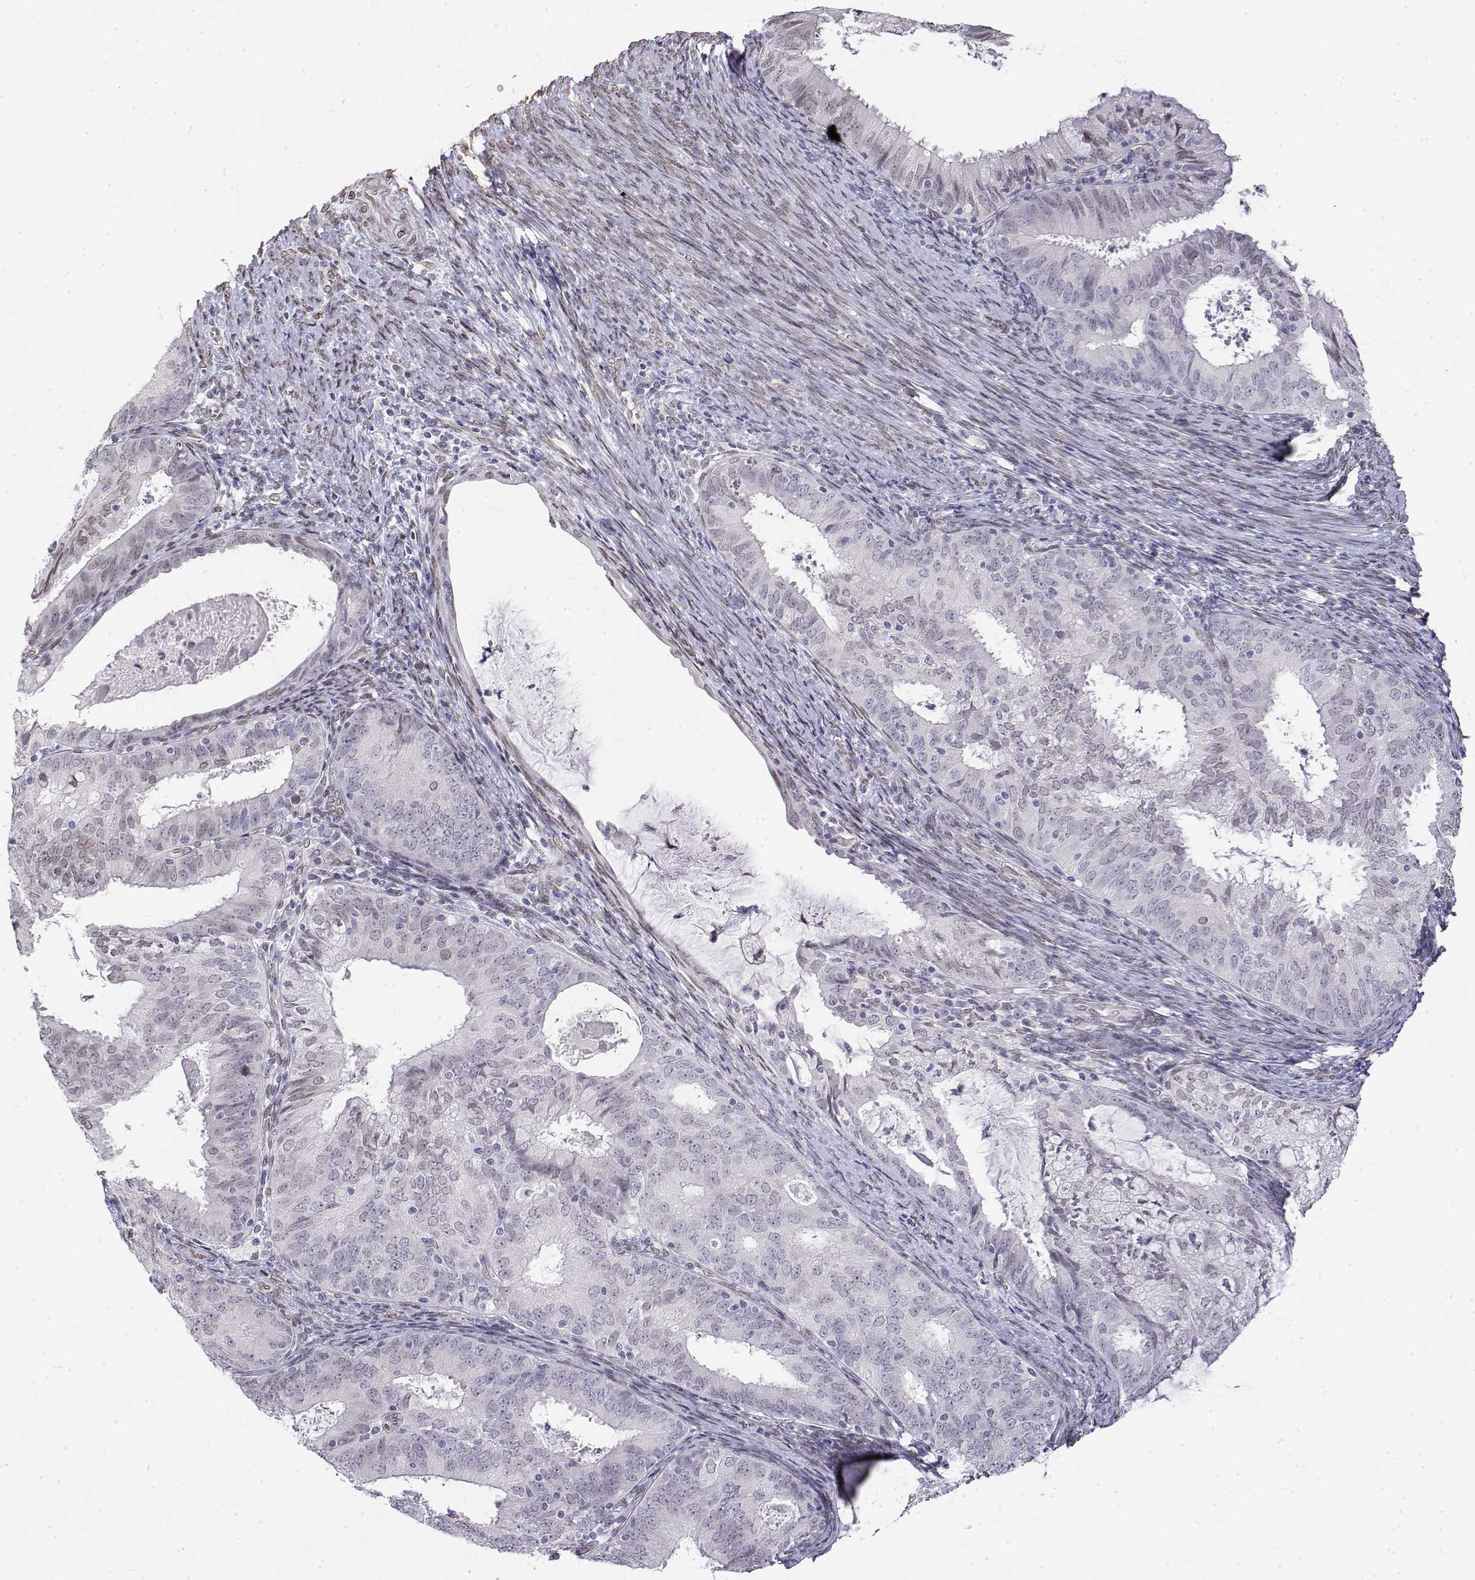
{"staining": {"intensity": "negative", "quantity": "none", "location": "none"}, "tissue": "endometrial cancer", "cell_type": "Tumor cells", "image_type": "cancer", "snomed": [{"axis": "morphology", "description": "Adenocarcinoma, NOS"}, {"axis": "topography", "description": "Endometrium"}], "caption": "Immunohistochemical staining of human adenocarcinoma (endometrial) shows no significant staining in tumor cells. (DAB immunohistochemistry (IHC), high magnification).", "gene": "ZNF532", "patient": {"sex": "female", "age": 57}}